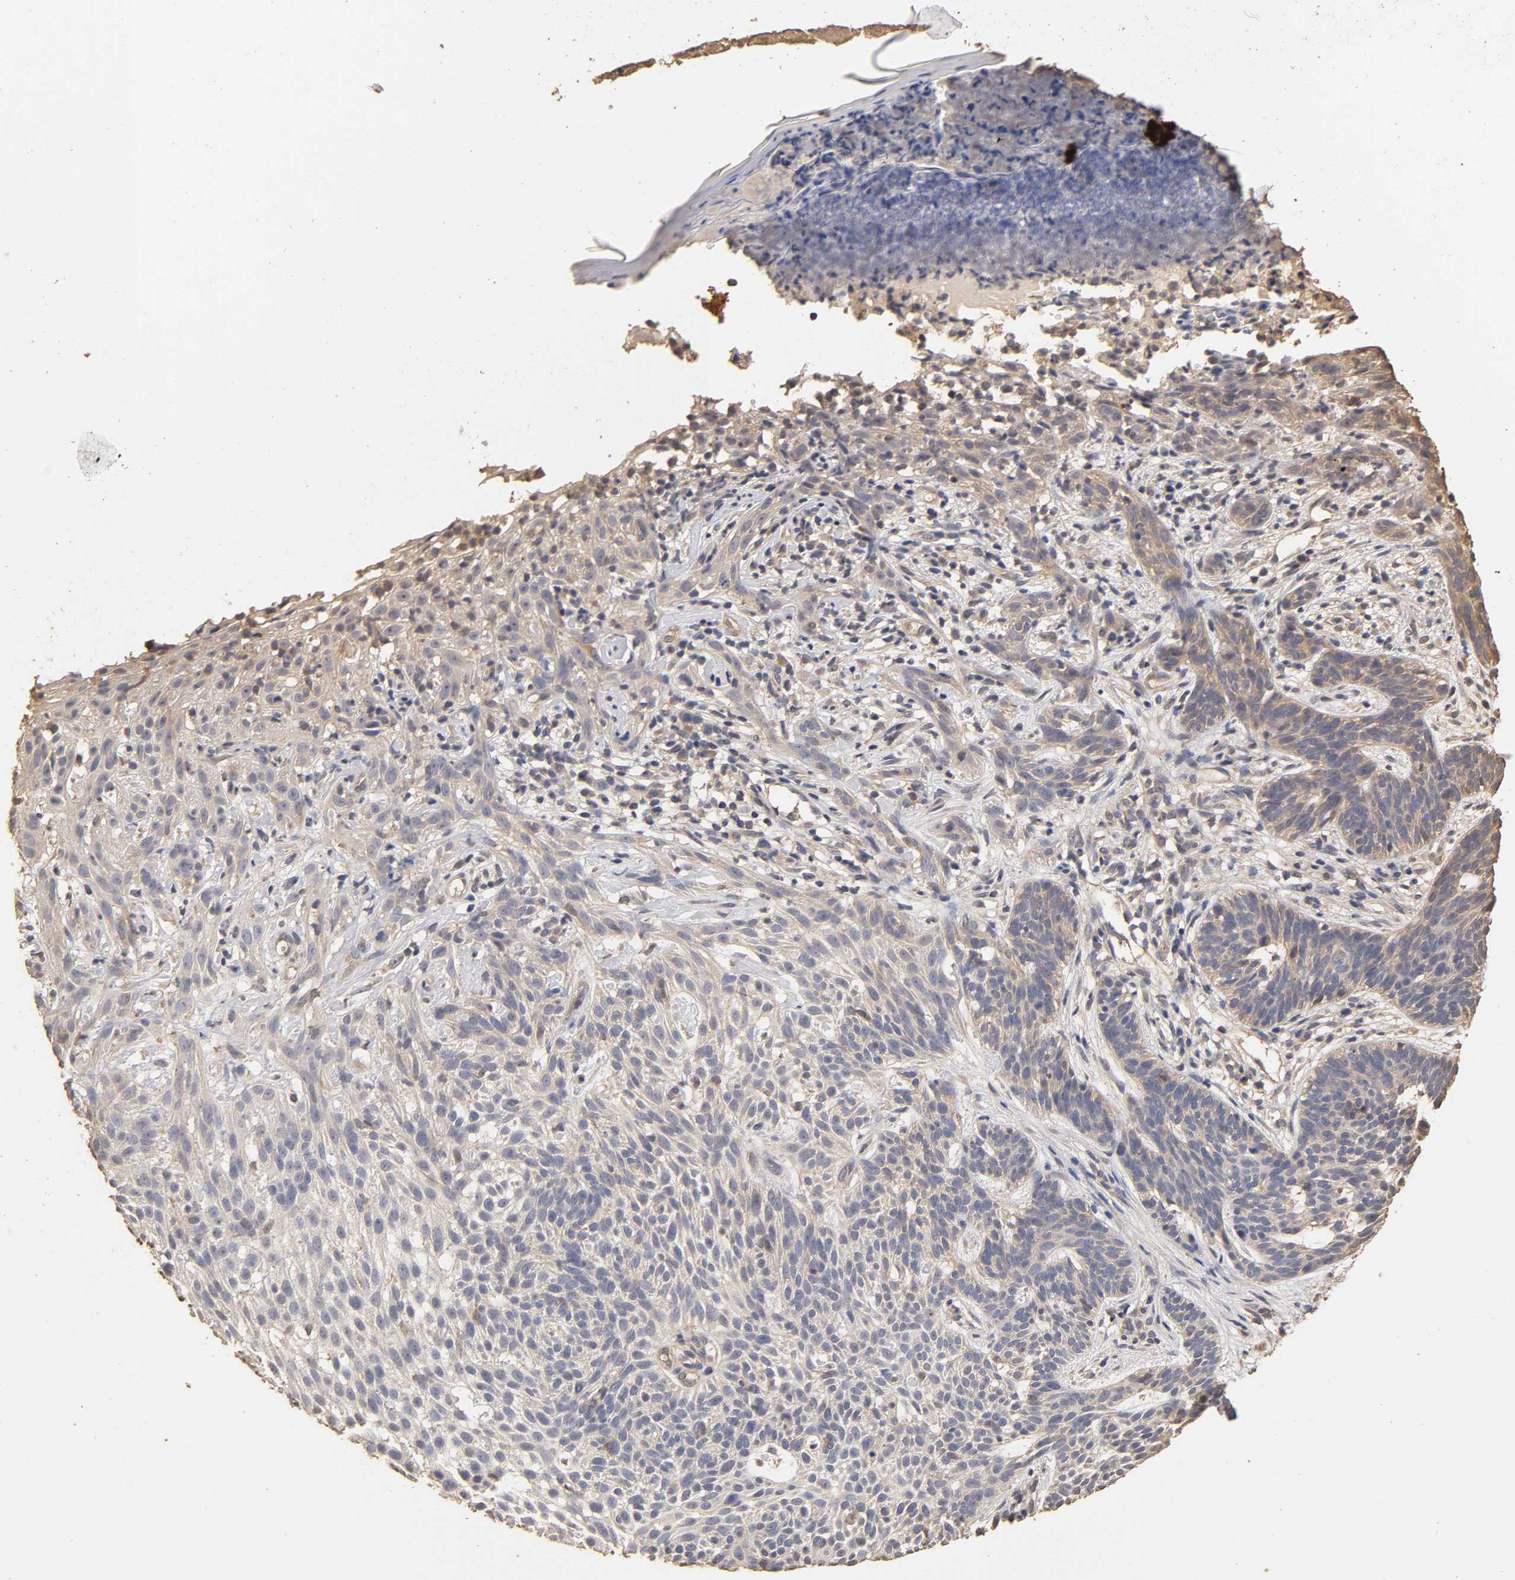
{"staining": {"intensity": "negative", "quantity": "none", "location": "none"}, "tissue": "skin cancer", "cell_type": "Tumor cells", "image_type": "cancer", "snomed": [{"axis": "morphology", "description": "Normal tissue, NOS"}, {"axis": "morphology", "description": "Basal cell carcinoma"}, {"axis": "topography", "description": "Skin"}], "caption": "An image of skin cancer stained for a protein displays no brown staining in tumor cells.", "gene": "VSIG4", "patient": {"sex": "female", "age": 69}}